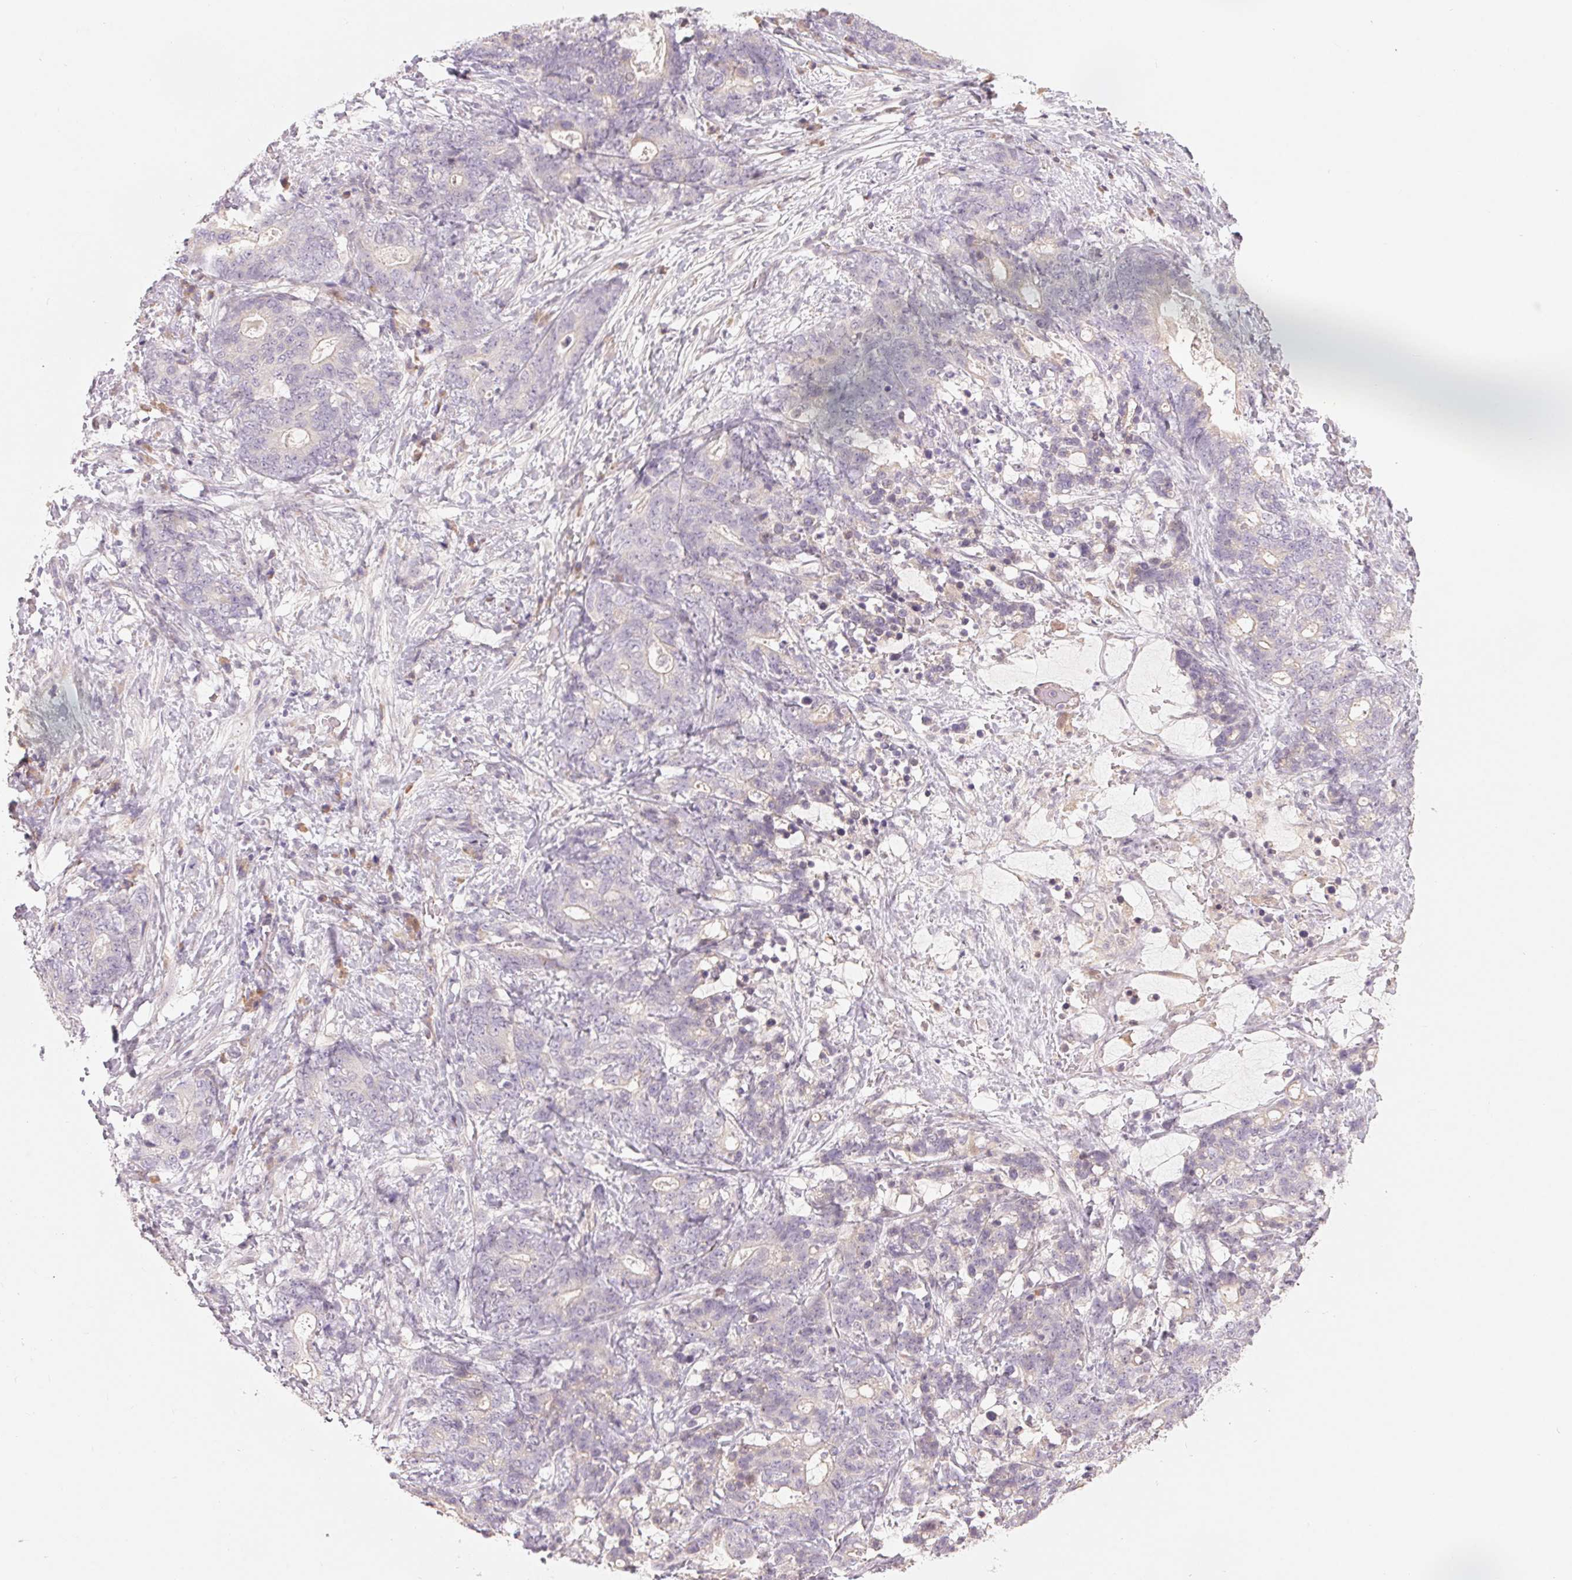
{"staining": {"intensity": "negative", "quantity": "none", "location": "none"}, "tissue": "stomach cancer", "cell_type": "Tumor cells", "image_type": "cancer", "snomed": [{"axis": "morphology", "description": "Normal tissue, NOS"}, {"axis": "morphology", "description": "Adenocarcinoma, NOS"}, {"axis": "topography", "description": "Stomach"}], "caption": "High power microscopy image of an immunohistochemistry photomicrograph of stomach adenocarcinoma, revealing no significant expression in tumor cells. The staining is performed using DAB brown chromogen with nuclei counter-stained in using hematoxylin.", "gene": "DENND2C", "patient": {"sex": "female", "age": 64}}